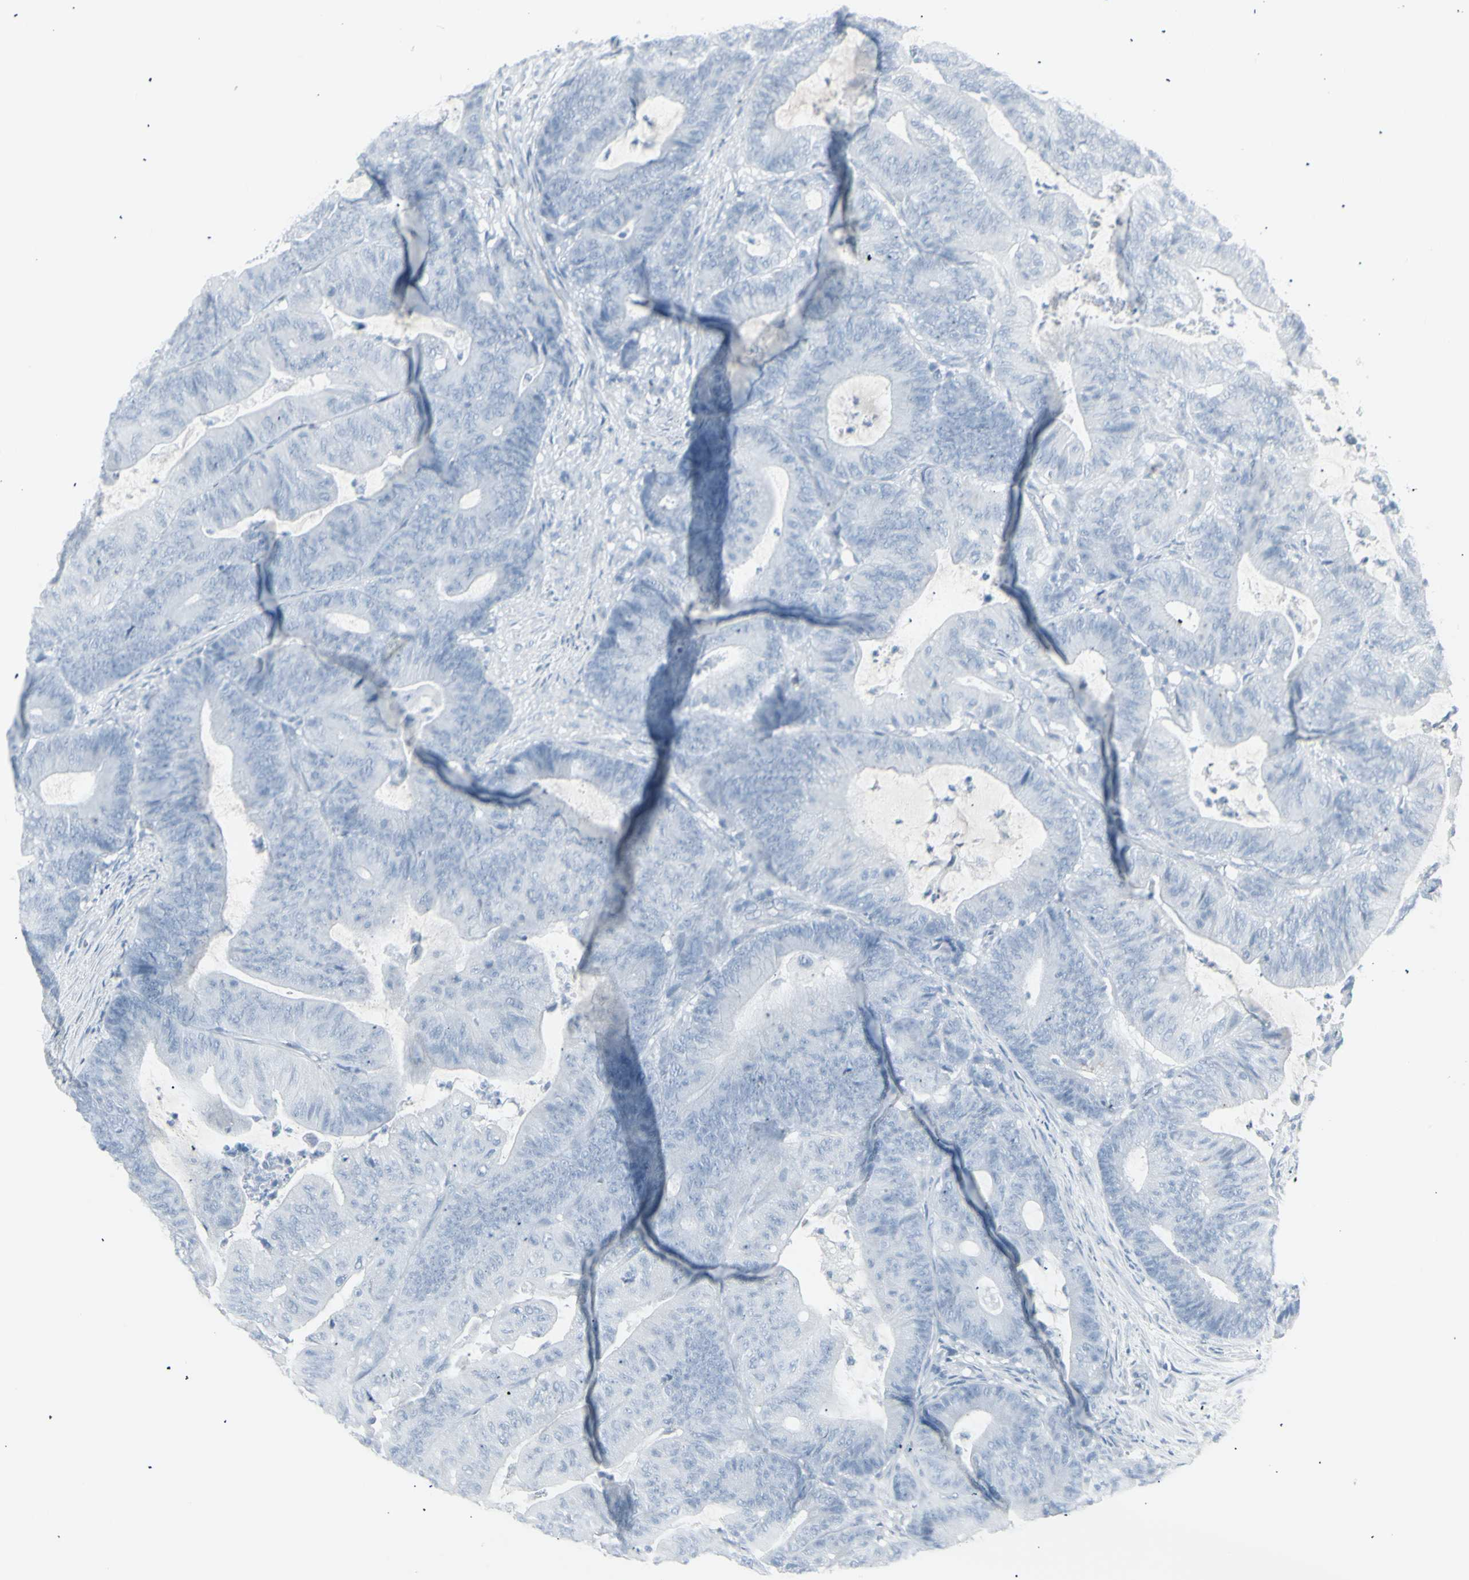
{"staining": {"intensity": "negative", "quantity": "none", "location": "none"}, "tissue": "colorectal cancer", "cell_type": "Tumor cells", "image_type": "cancer", "snomed": [{"axis": "morphology", "description": "Adenocarcinoma, NOS"}, {"axis": "topography", "description": "Colon"}], "caption": "Immunohistochemistry micrograph of human colorectal adenocarcinoma stained for a protein (brown), which exhibits no positivity in tumor cells. (Stains: DAB (3,3'-diaminobenzidine) IHC with hematoxylin counter stain, Microscopy: brightfield microscopy at high magnification).", "gene": "YBX2", "patient": {"sex": "female", "age": 84}}